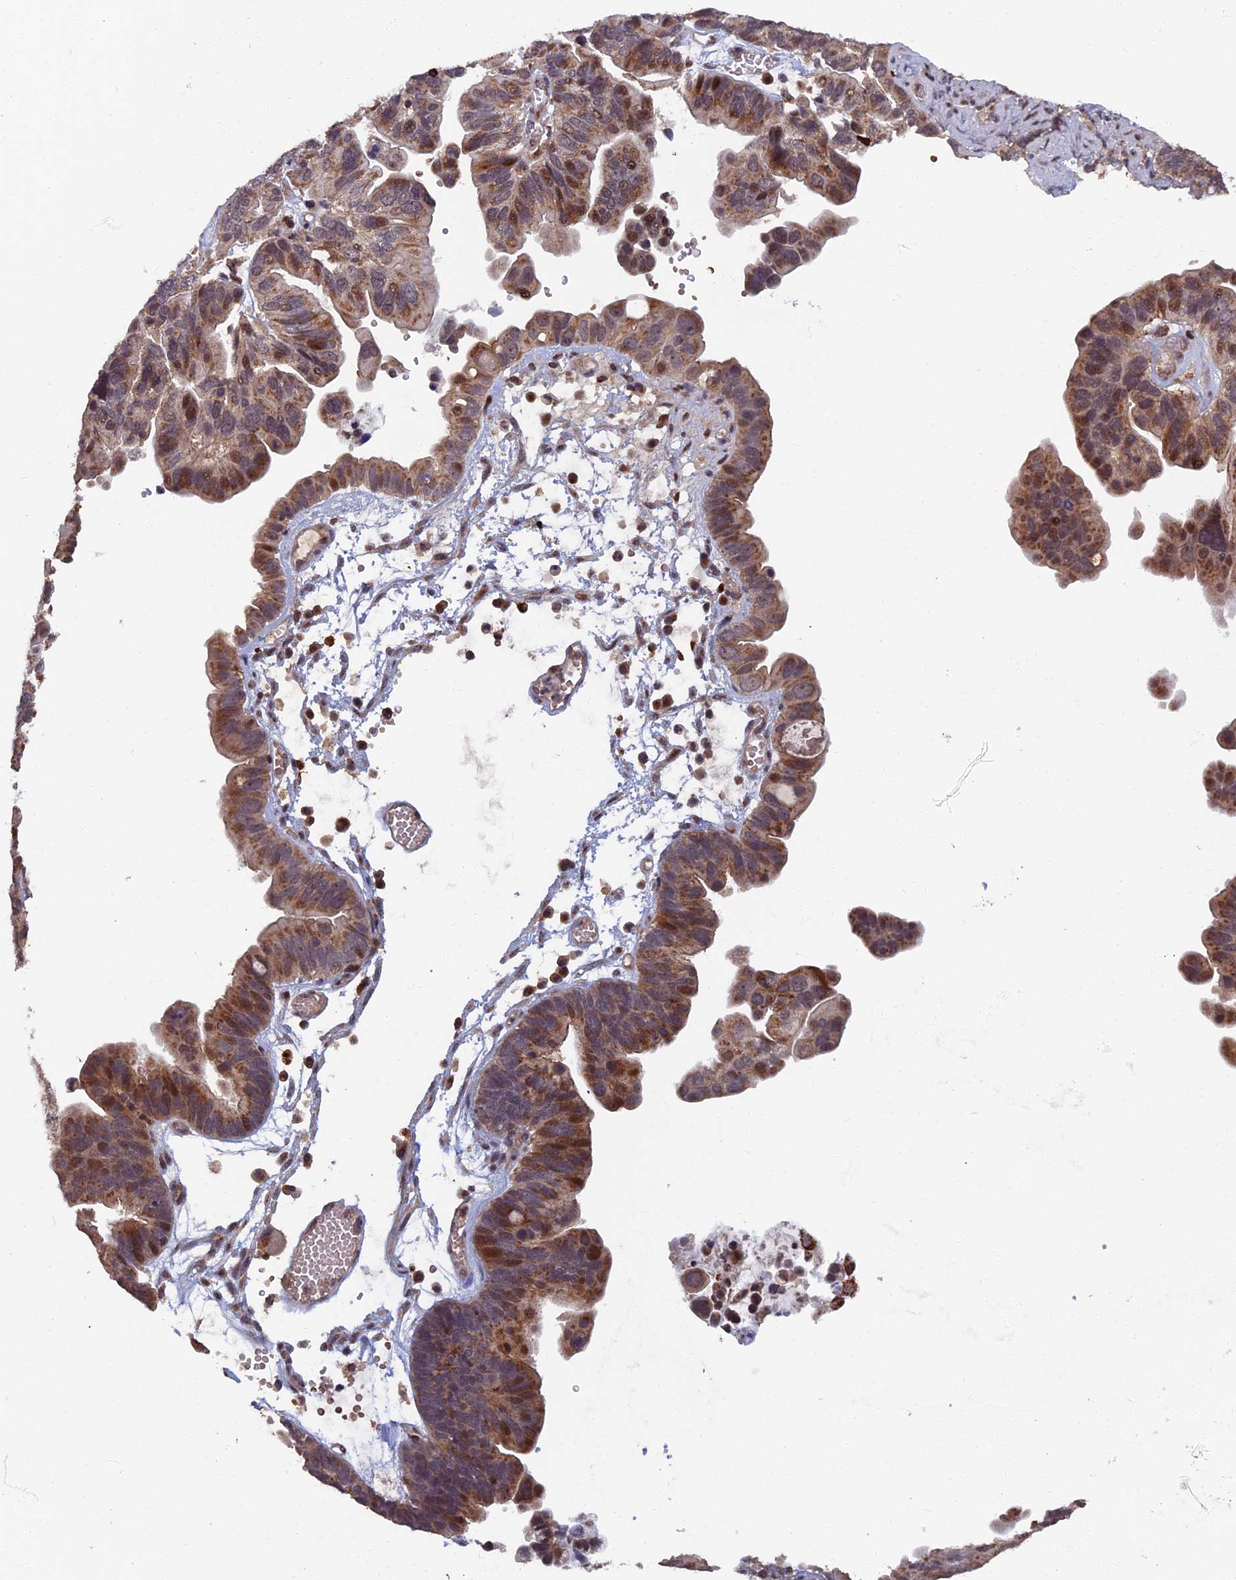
{"staining": {"intensity": "moderate", "quantity": ">75%", "location": "cytoplasmic/membranous,nuclear"}, "tissue": "ovarian cancer", "cell_type": "Tumor cells", "image_type": "cancer", "snomed": [{"axis": "morphology", "description": "Cystadenocarcinoma, serous, NOS"}, {"axis": "topography", "description": "Ovary"}], "caption": "IHC photomicrograph of neoplastic tissue: human serous cystadenocarcinoma (ovarian) stained using IHC reveals medium levels of moderate protein expression localized specifically in the cytoplasmic/membranous and nuclear of tumor cells, appearing as a cytoplasmic/membranous and nuclear brown color.", "gene": "RASGRF1", "patient": {"sex": "female", "age": 56}}